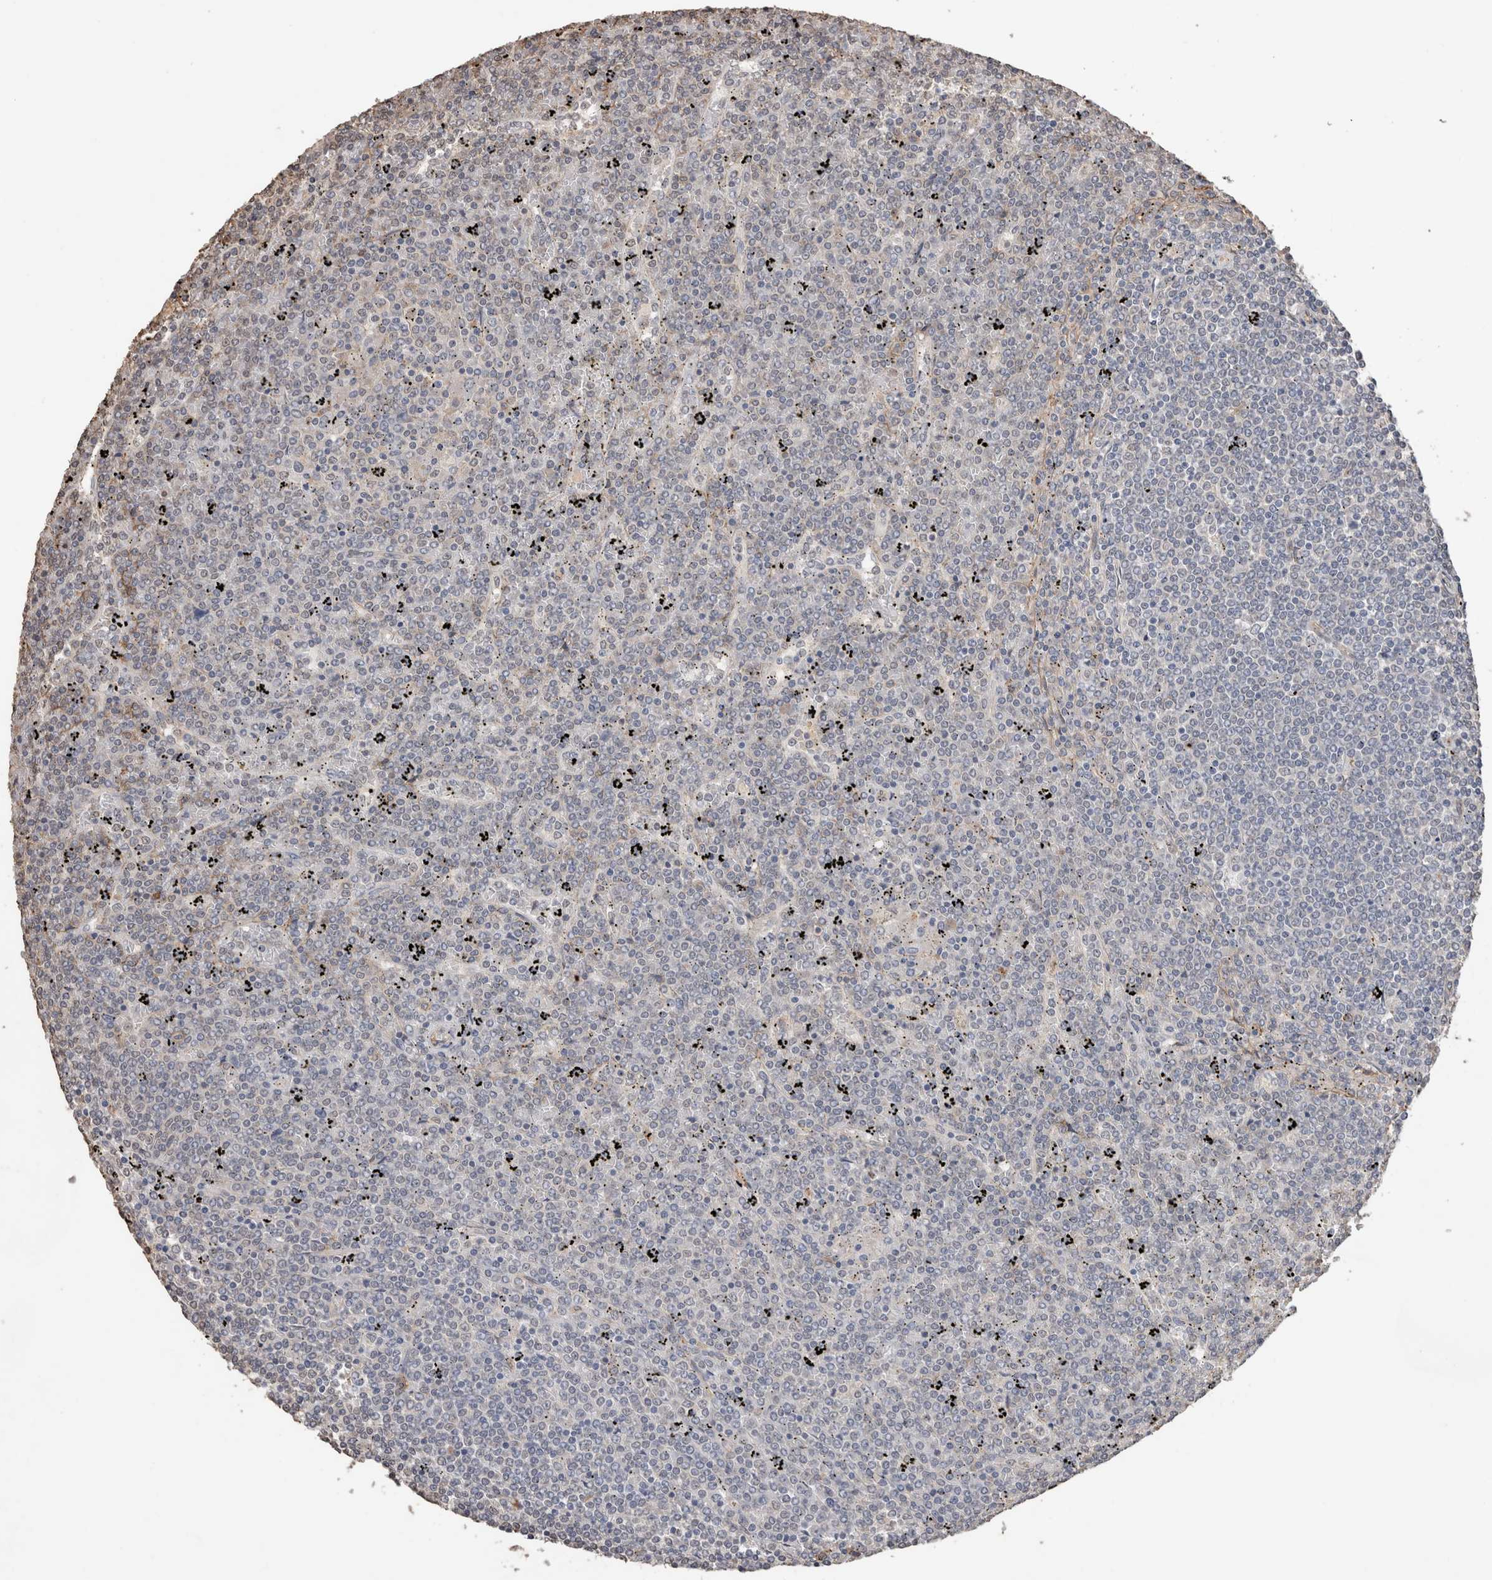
{"staining": {"intensity": "negative", "quantity": "none", "location": "none"}, "tissue": "lymphoma", "cell_type": "Tumor cells", "image_type": "cancer", "snomed": [{"axis": "morphology", "description": "Malignant lymphoma, non-Hodgkin's type, Low grade"}, {"axis": "topography", "description": "Spleen"}], "caption": "Tumor cells show no significant protein positivity in low-grade malignant lymphoma, non-Hodgkin's type.", "gene": "S100A10", "patient": {"sex": "female", "age": 19}}